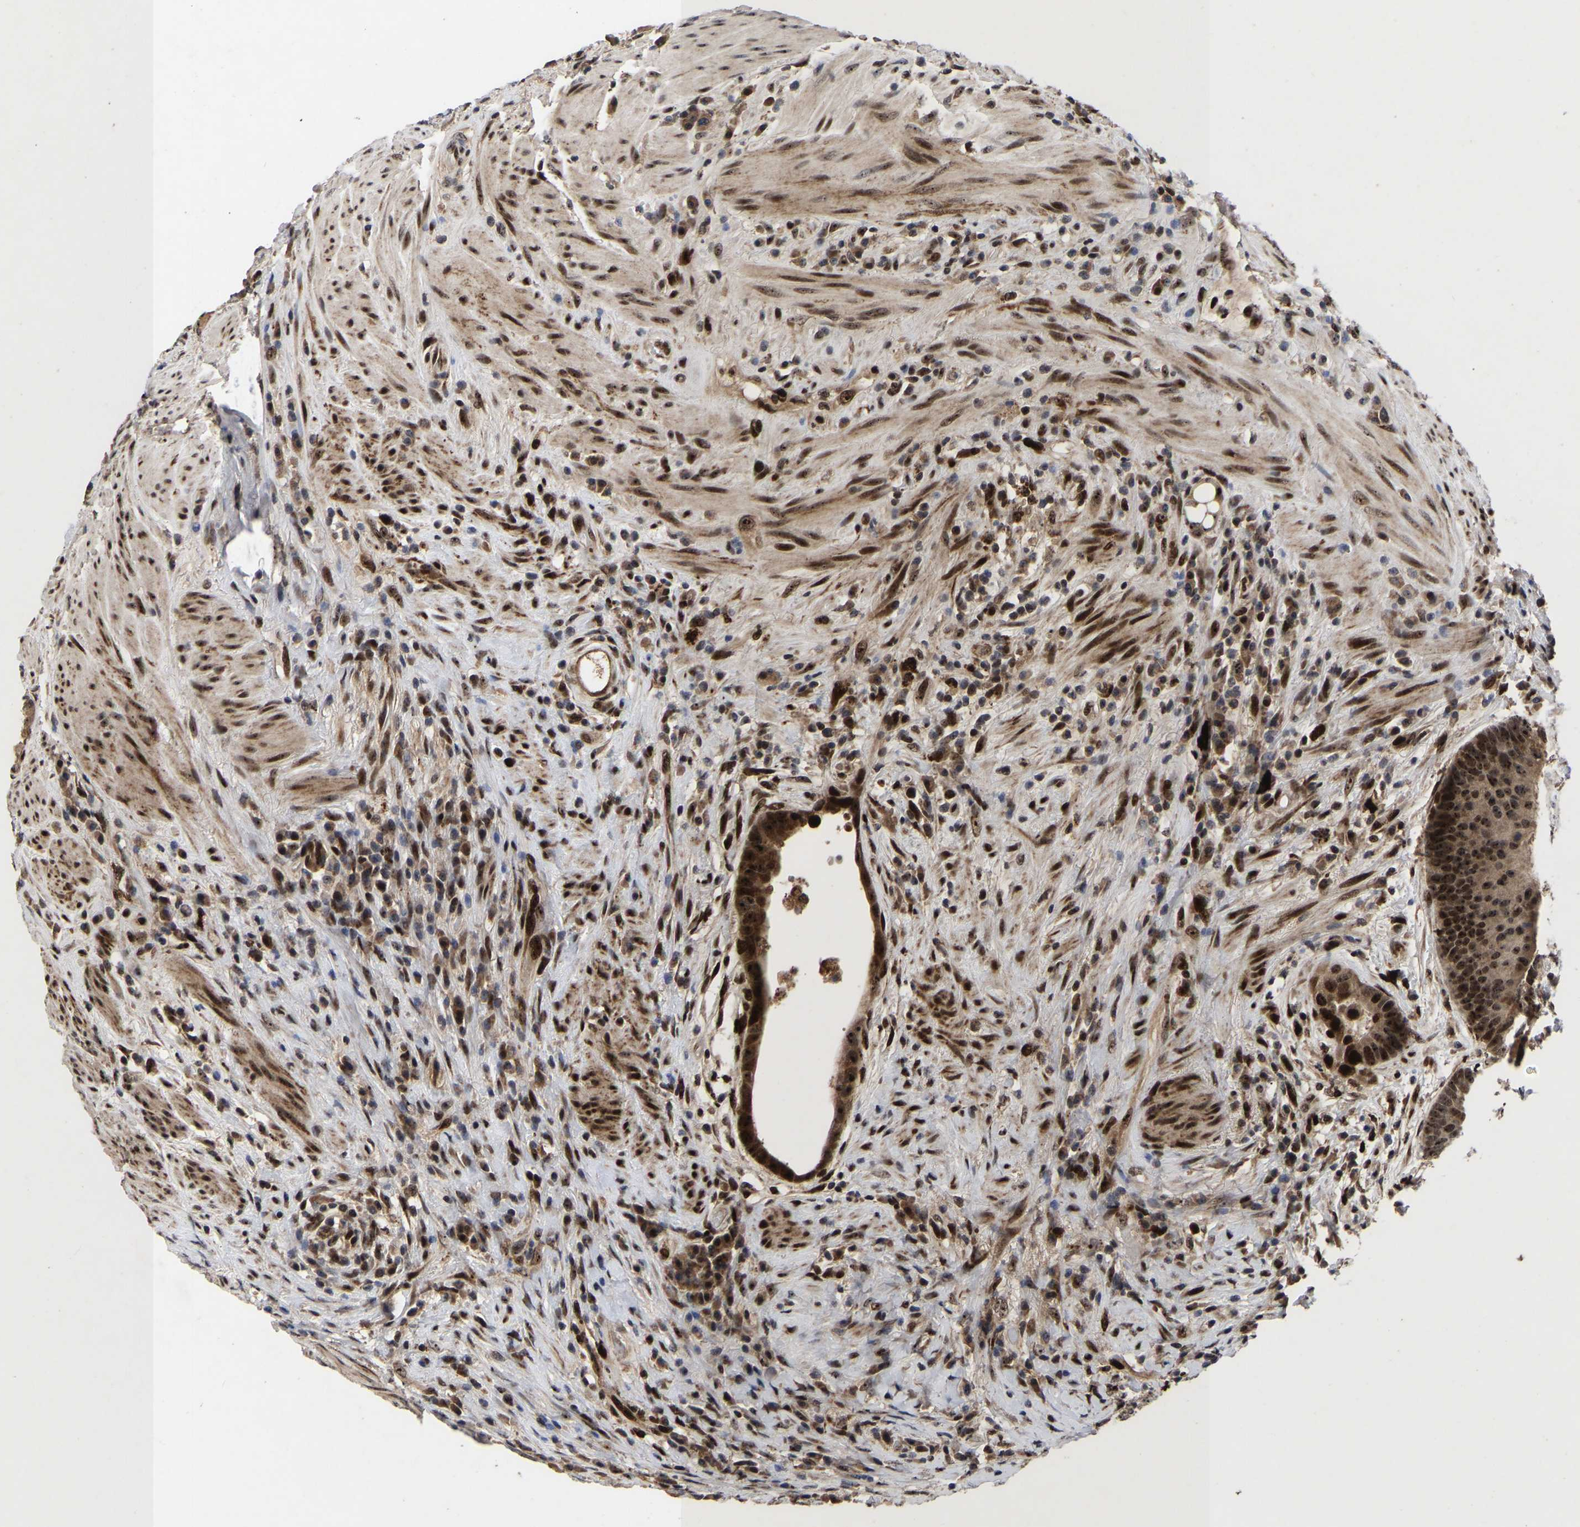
{"staining": {"intensity": "strong", "quantity": ">75%", "location": "cytoplasmic/membranous,nuclear"}, "tissue": "colorectal cancer", "cell_type": "Tumor cells", "image_type": "cancer", "snomed": [{"axis": "morphology", "description": "Adenocarcinoma, NOS"}, {"axis": "topography", "description": "Rectum"}], "caption": "High-power microscopy captured an IHC photomicrograph of colorectal cancer, revealing strong cytoplasmic/membranous and nuclear positivity in about >75% of tumor cells. The staining was performed using DAB, with brown indicating positive protein expression. Nuclei are stained blue with hematoxylin.", "gene": "JUNB", "patient": {"sex": "female", "age": 89}}